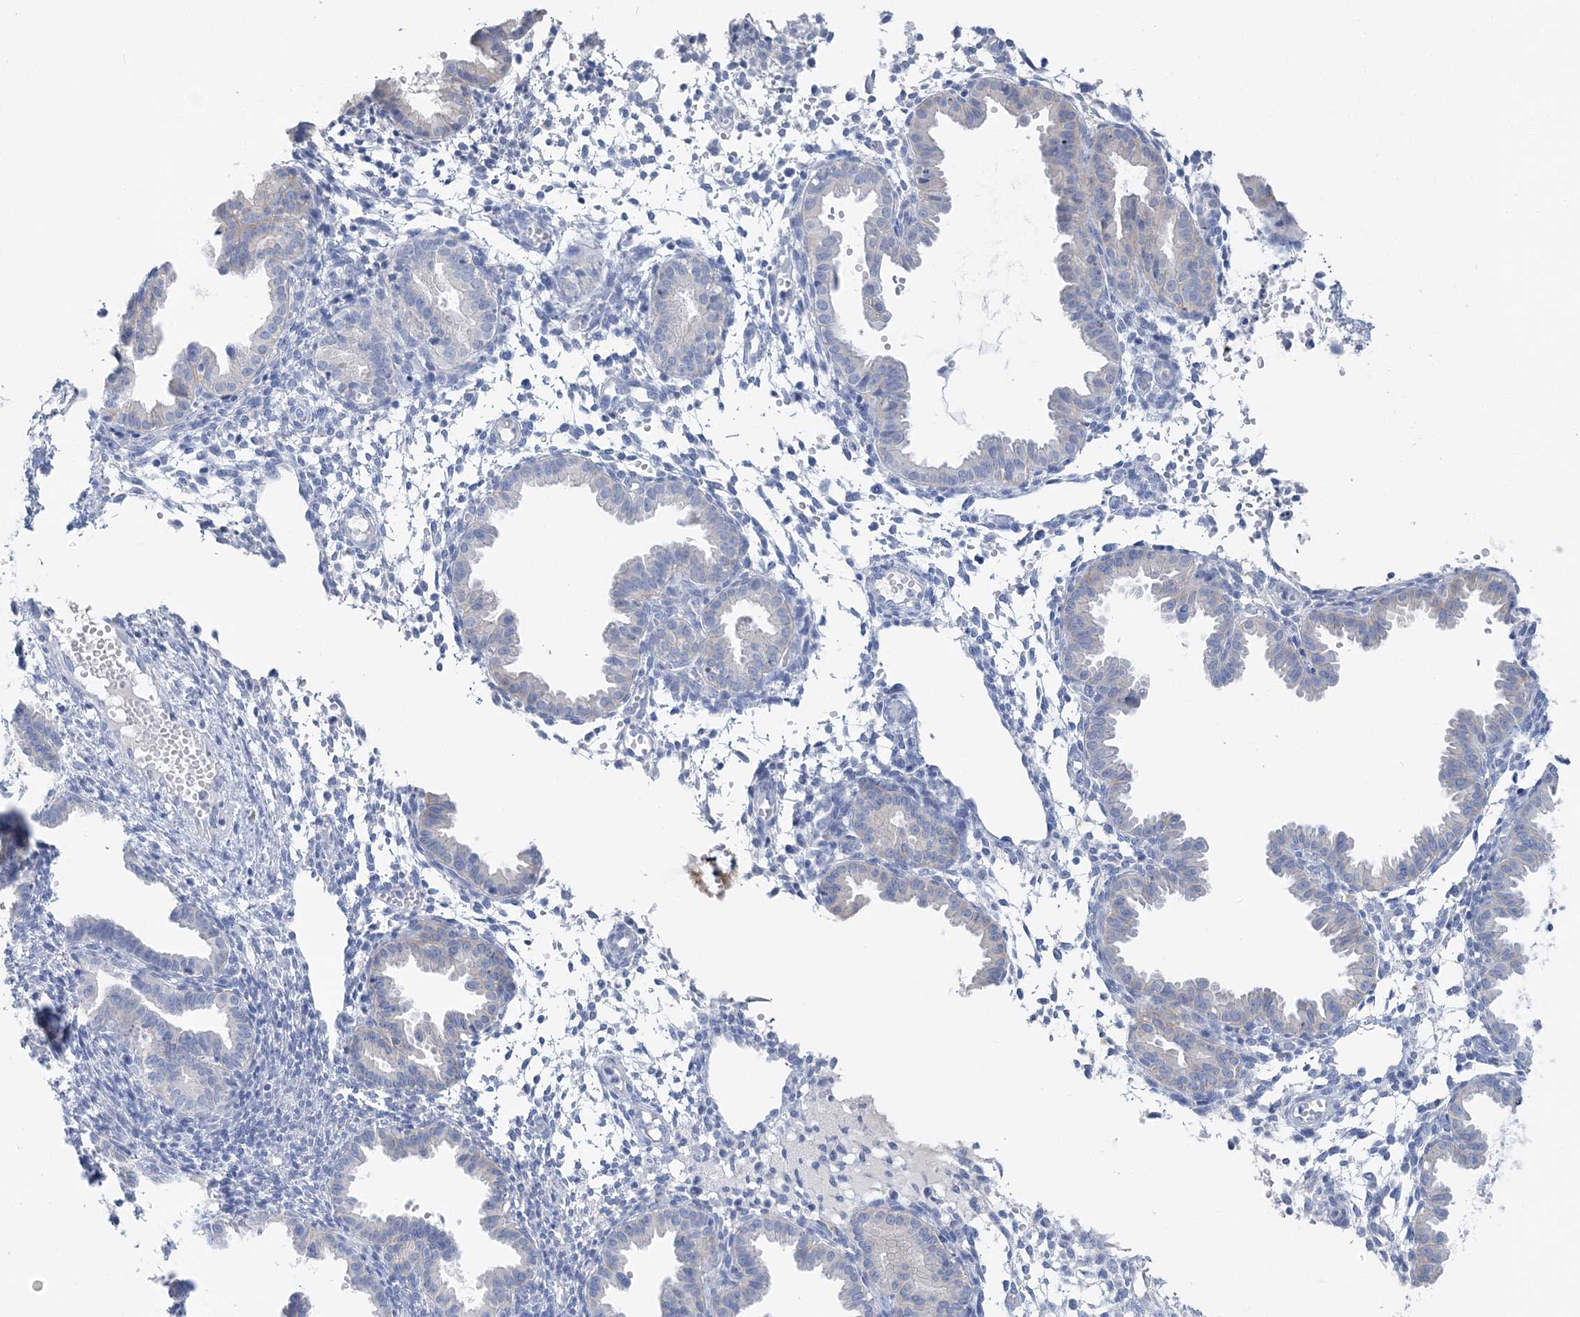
{"staining": {"intensity": "negative", "quantity": "none", "location": "none"}, "tissue": "endometrium", "cell_type": "Cells in endometrial stroma", "image_type": "normal", "snomed": [{"axis": "morphology", "description": "Normal tissue, NOS"}, {"axis": "topography", "description": "Endometrium"}], "caption": "There is no significant positivity in cells in endometrial stroma of endometrium.", "gene": "SLC5A6", "patient": {"sex": "female", "age": 33}}